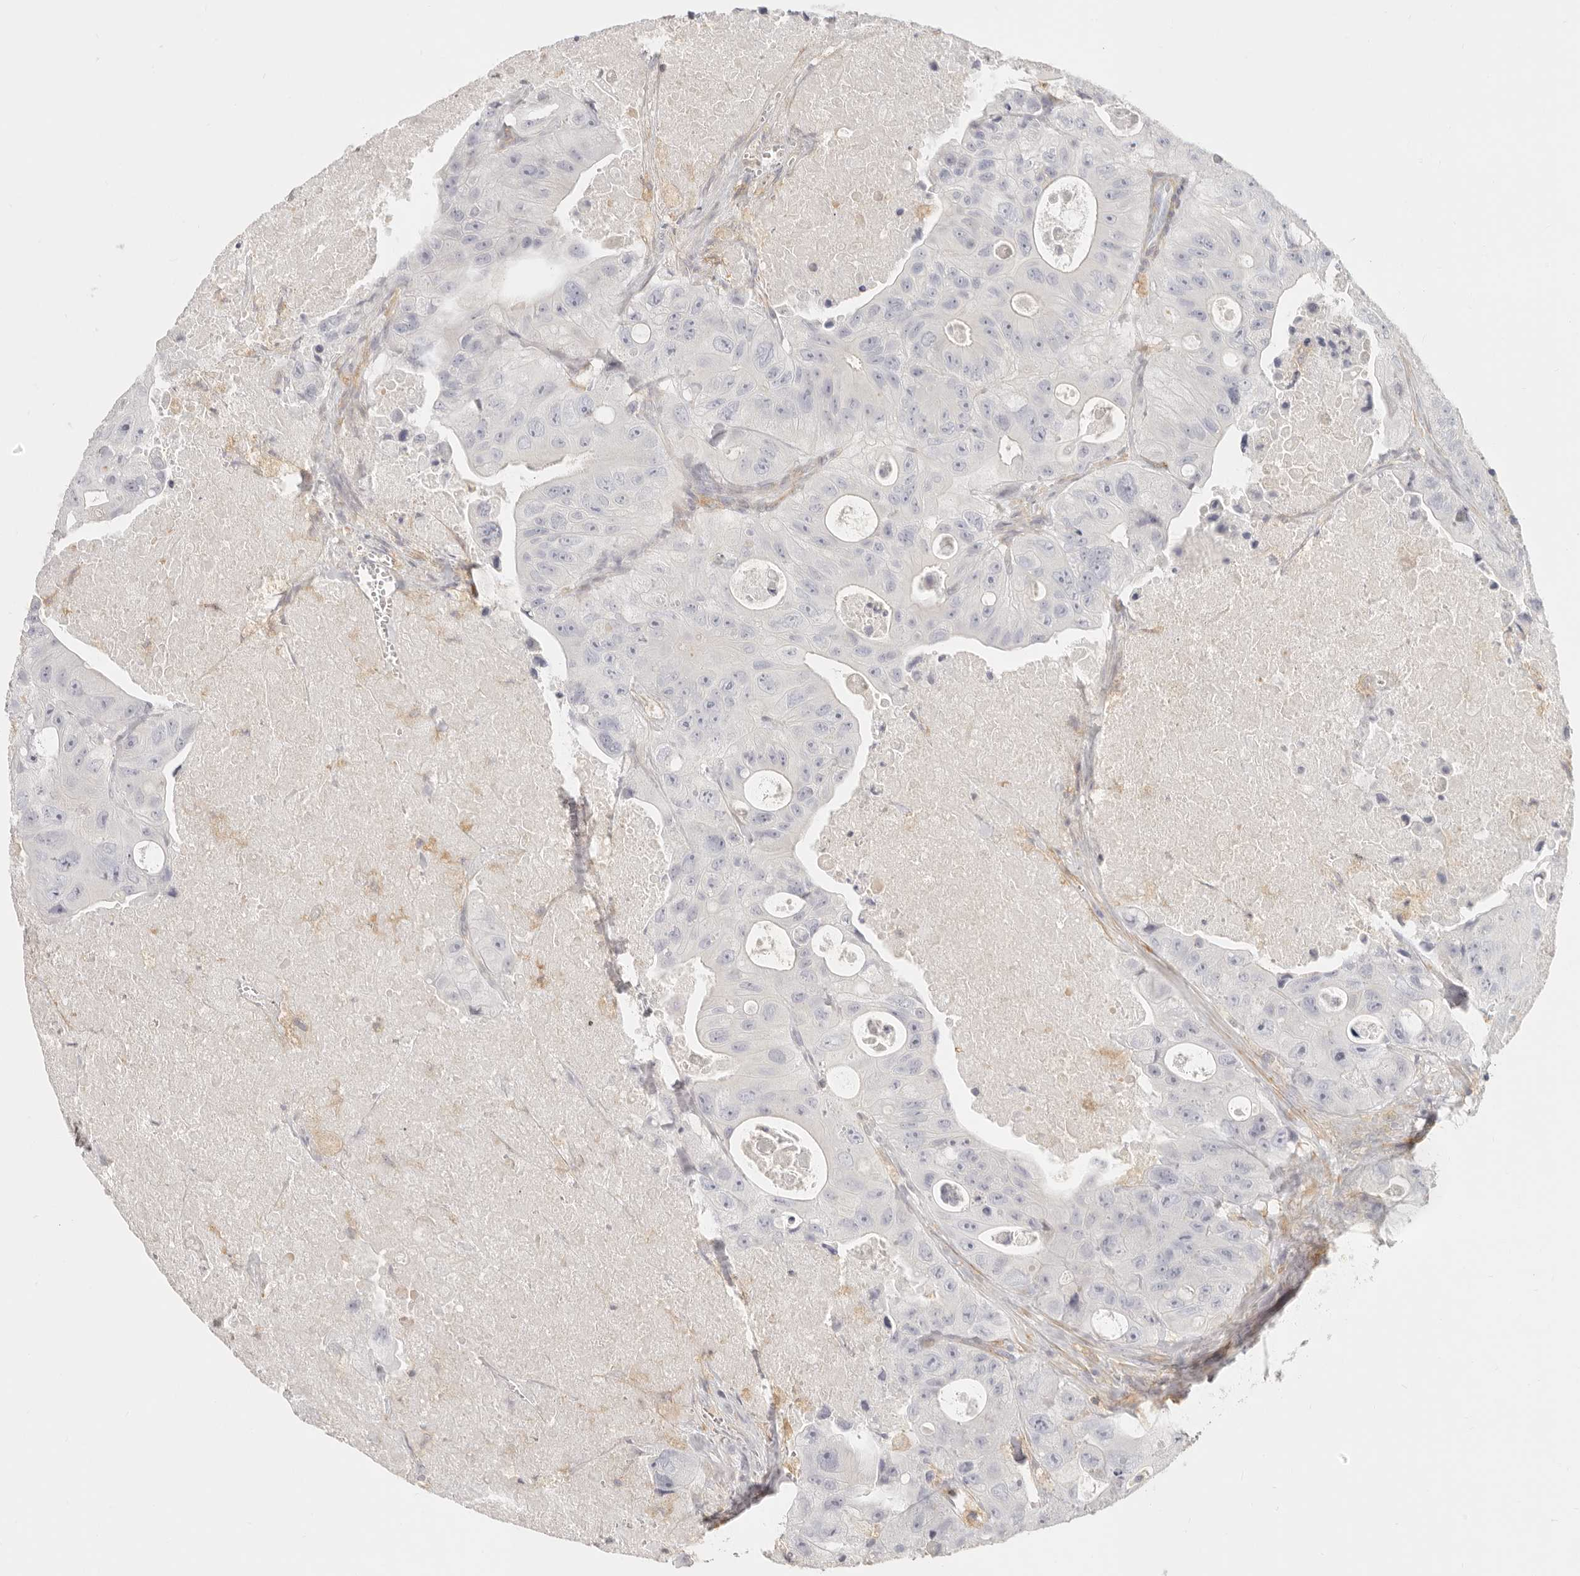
{"staining": {"intensity": "negative", "quantity": "none", "location": "none"}, "tissue": "colorectal cancer", "cell_type": "Tumor cells", "image_type": "cancer", "snomed": [{"axis": "morphology", "description": "Adenocarcinoma, NOS"}, {"axis": "topography", "description": "Colon"}], "caption": "Protein analysis of colorectal adenocarcinoma displays no significant positivity in tumor cells. (DAB (3,3'-diaminobenzidine) IHC with hematoxylin counter stain).", "gene": "NIBAN1", "patient": {"sex": "female", "age": 46}}